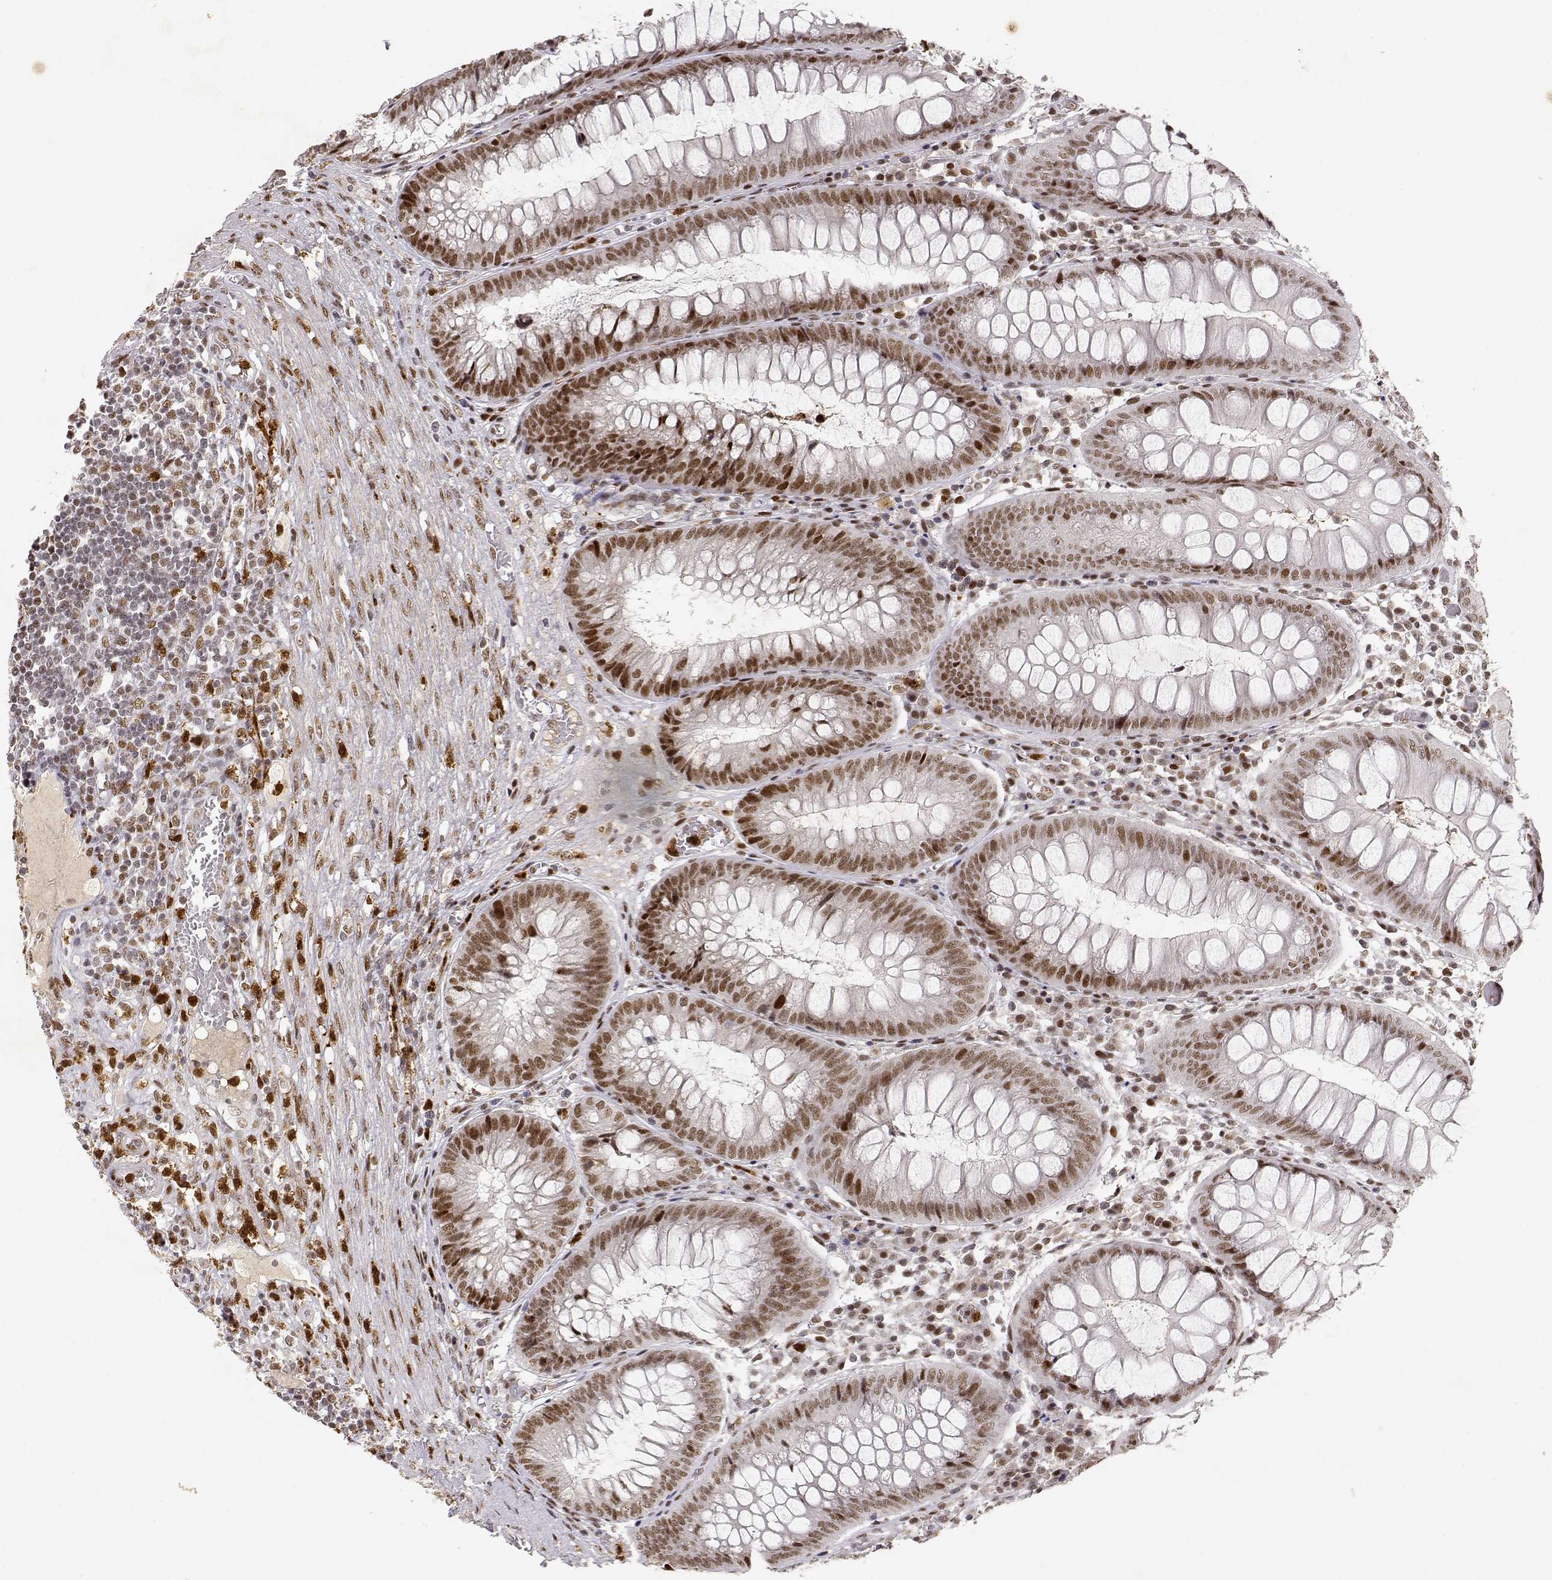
{"staining": {"intensity": "moderate", "quantity": ">75%", "location": "nuclear"}, "tissue": "appendix", "cell_type": "Glandular cells", "image_type": "normal", "snomed": [{"axis": "morphology", "description": "Normal tissue, NOS"}, {"axis": "morphology", "description": "Inflammation, NOS"}, {"axis": "topography", "description": "Appendix"}], "caption": "Protein expression analysis of normal human appendix reveals moderate nuclear positivity in about >75% of glandular cells. (DAB (3,3'-diaminobenzidine) IHC, brown staining for protein, blue staining for nuclei).", "gene": "RSF1", "patient": {"sex": "male", "age": 16}}